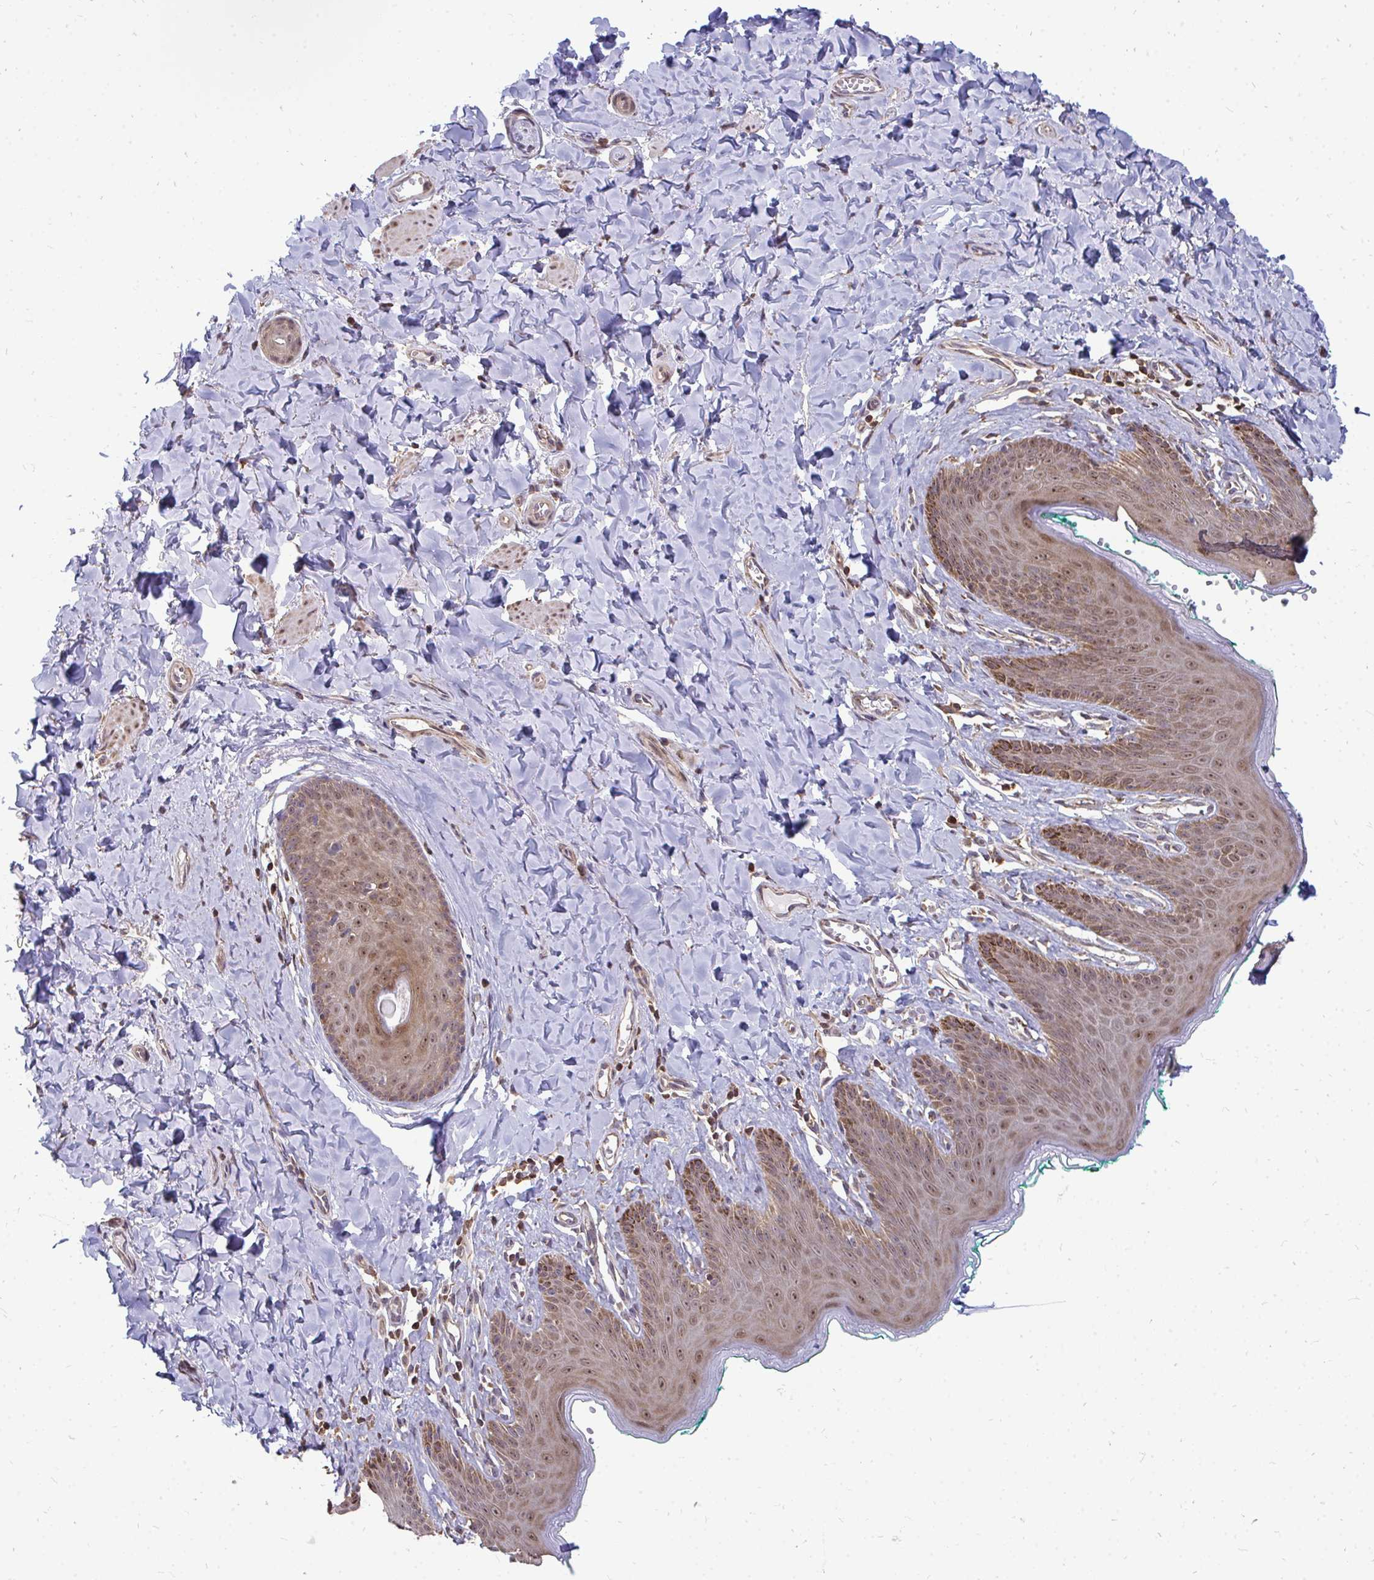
{"staining": {"intensity": "moderate", "quantity": ">75%", "location": "nuclear"}, "tissue": "skin", "cell_type": "Epidermal cells", "image_type": "normal", "snomed": [{"axis": "morphology", "description": "Normal tissue, NOS"}, {"axis": "topography", "description": "Vulva"}, {"axis": "topography", "description": "Peripheral nerve tissue"}], "caption": "Immunohistochemistry image of normal human skin stained for a protein (brown), which shows medium levels of moderate nuclear staining in about >75% of epidermal cells.", "gene": "DNAJA2", "patient": {"sex": "female", "age": 66}}